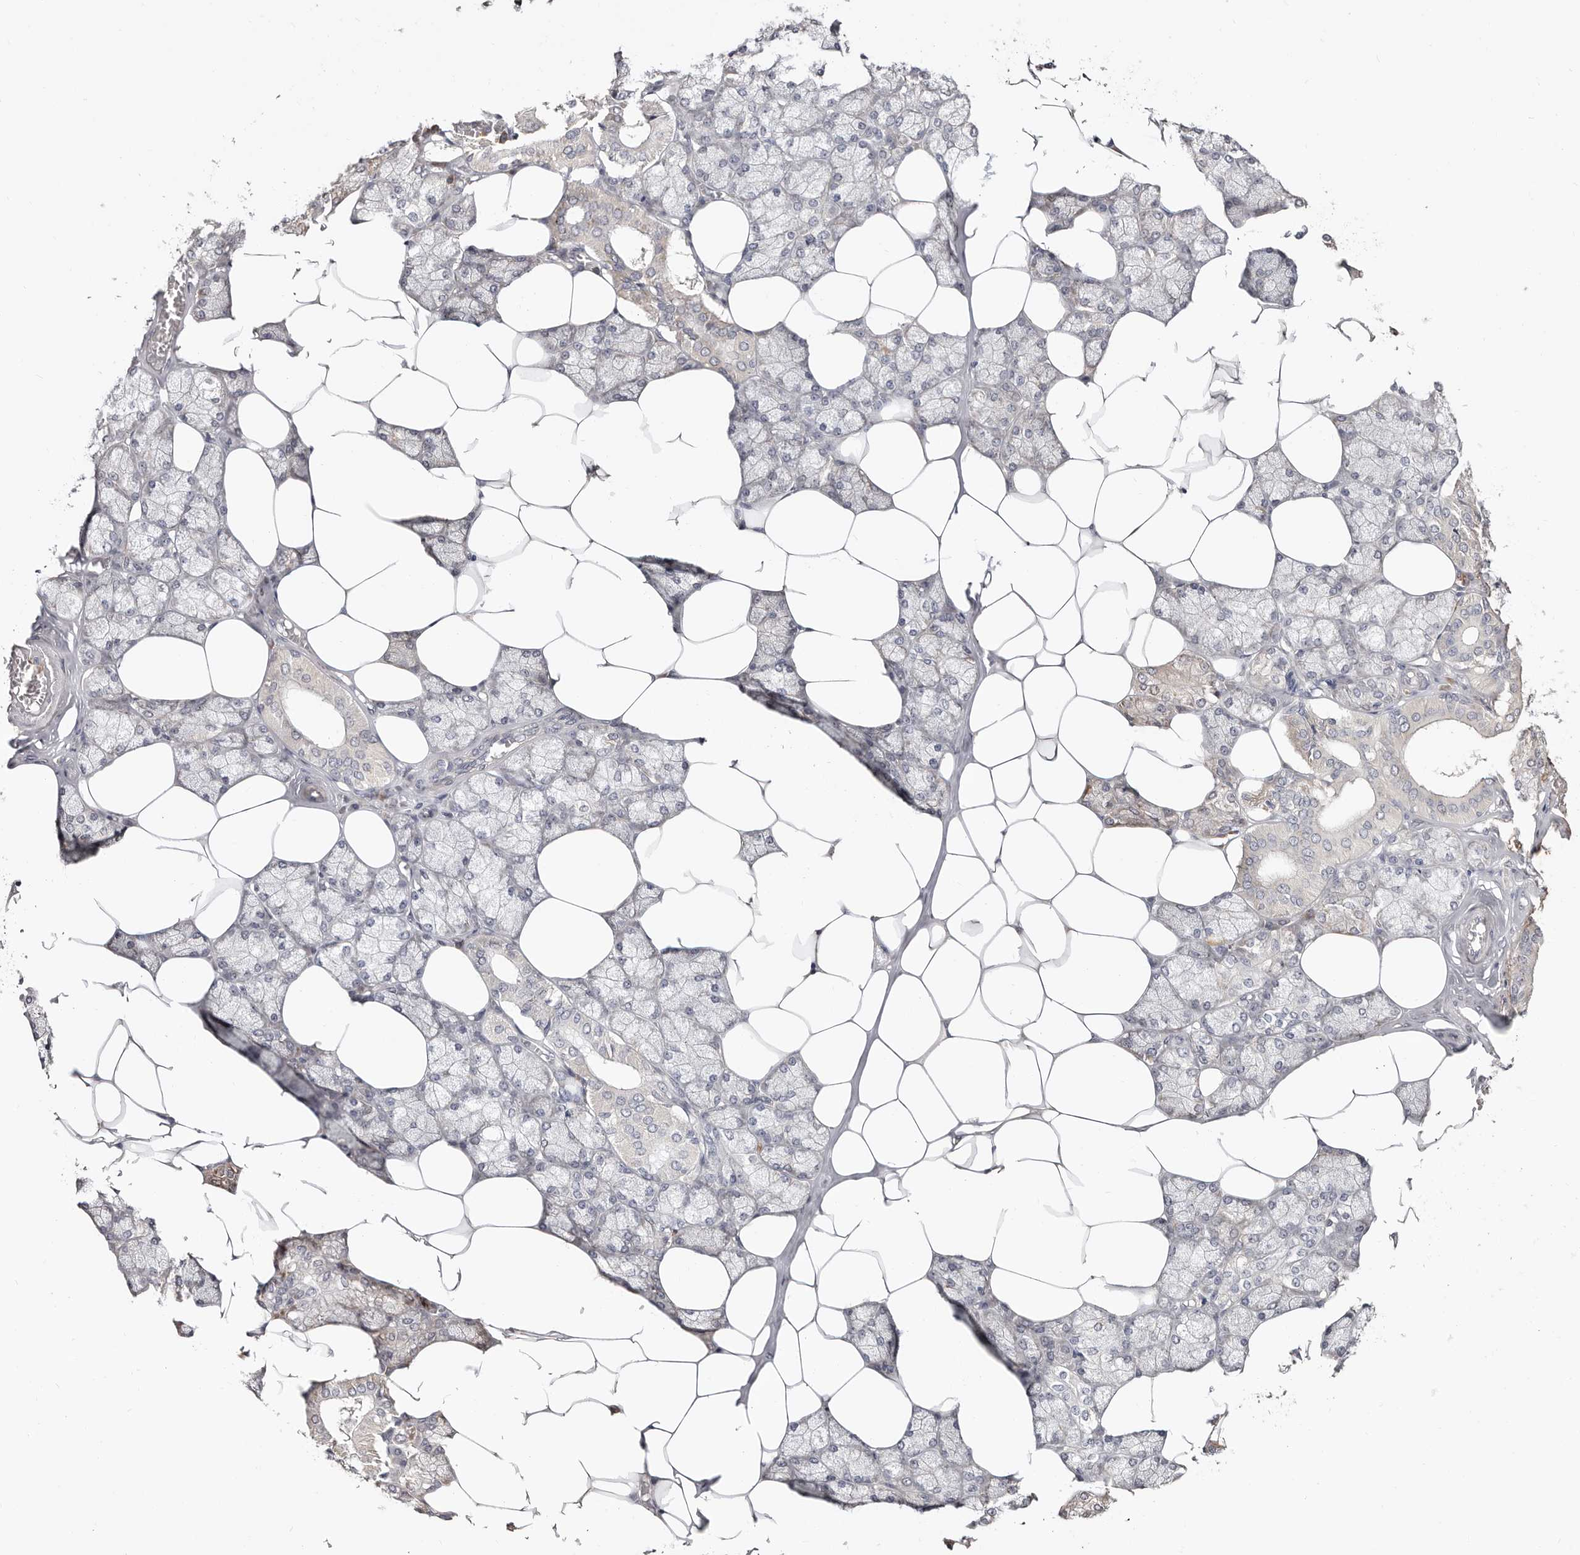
{"staining": {"intensity": "moderate", "quantity": "<25%", "location": "cytoplasmic/membranous"}, "tissue": "salivary gland", "cell_type": "Glandular cells", "image_type": "normal", "snomed": [{"axis": "morphology", "description": "Normal tissue, NOS"}, {"axis": "topography", "description": "Salivary gland"}], "caption": "Immunohistochemistry photomicrograph of benign salivary gland: salivary gland stained using immunohistochemistry (IHC) reveals low levels of moderate protein expression localized specifically in the cytoplasmic/membranous of glandular cells, appearing as a cytoplasmic/membranous brown color.", "gene": "BCL2L15", "patient": {"sex": "male", "age": 62}}